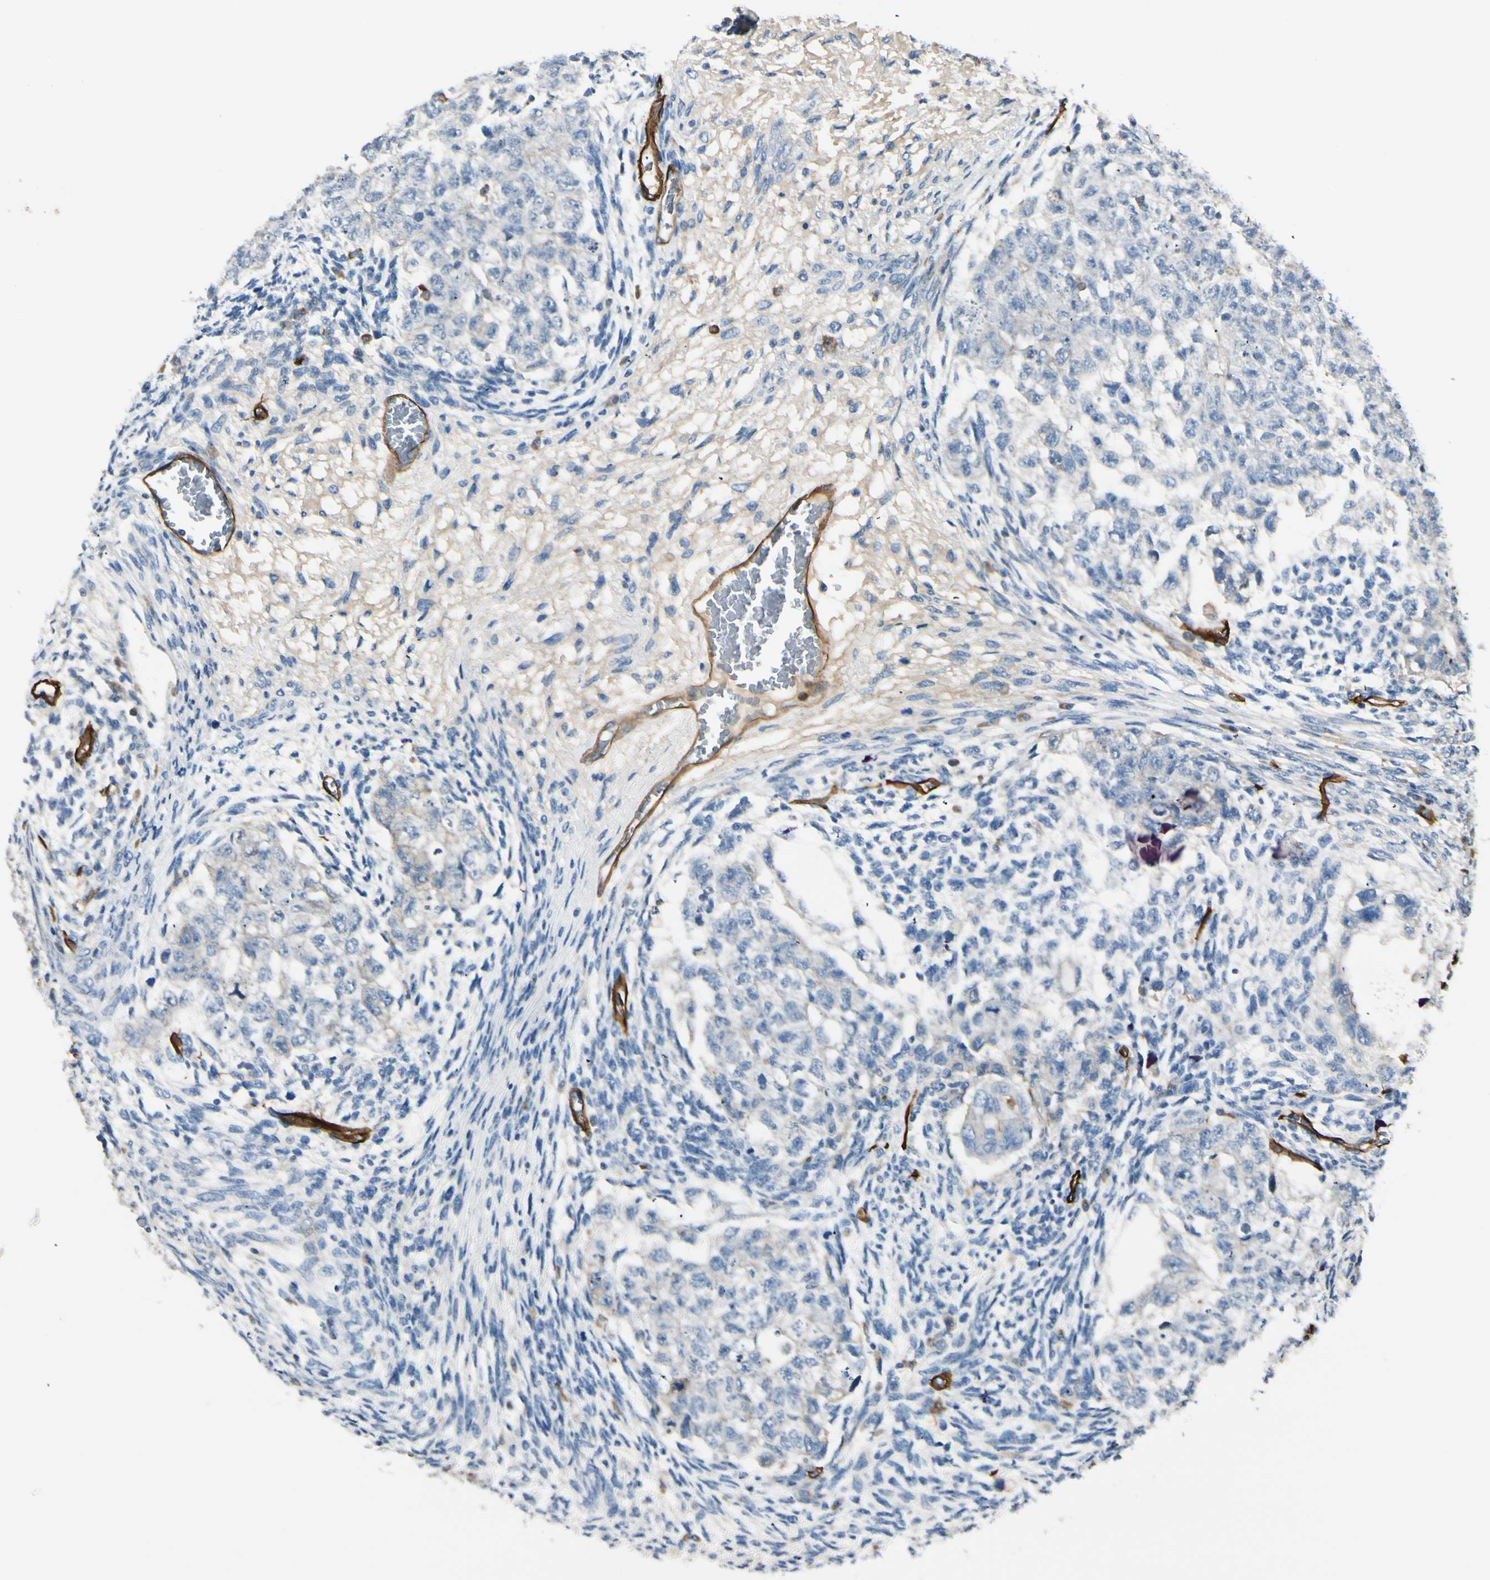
{"staining": {"intensity": "negative", "quantity": "none", "location": "none"}, "tissue": "testis cancer", "cell_type": "Tumor cells", "image_type": "cancer", "snomed": [{"axis": "morphology", "description": "Normal tissue, NOS"}, {"axis": "morphology", "description": "Carcinoma, Embryonal, NOS"}, {"axis": "topography", "description": "Testis"}], "caption": "The photomicrograph shows no significant positivity in tumor cells of testis cancer (embryonal carcinoma).", "gene": "CD93", "patient": {"sex": "male", "age": 36}}